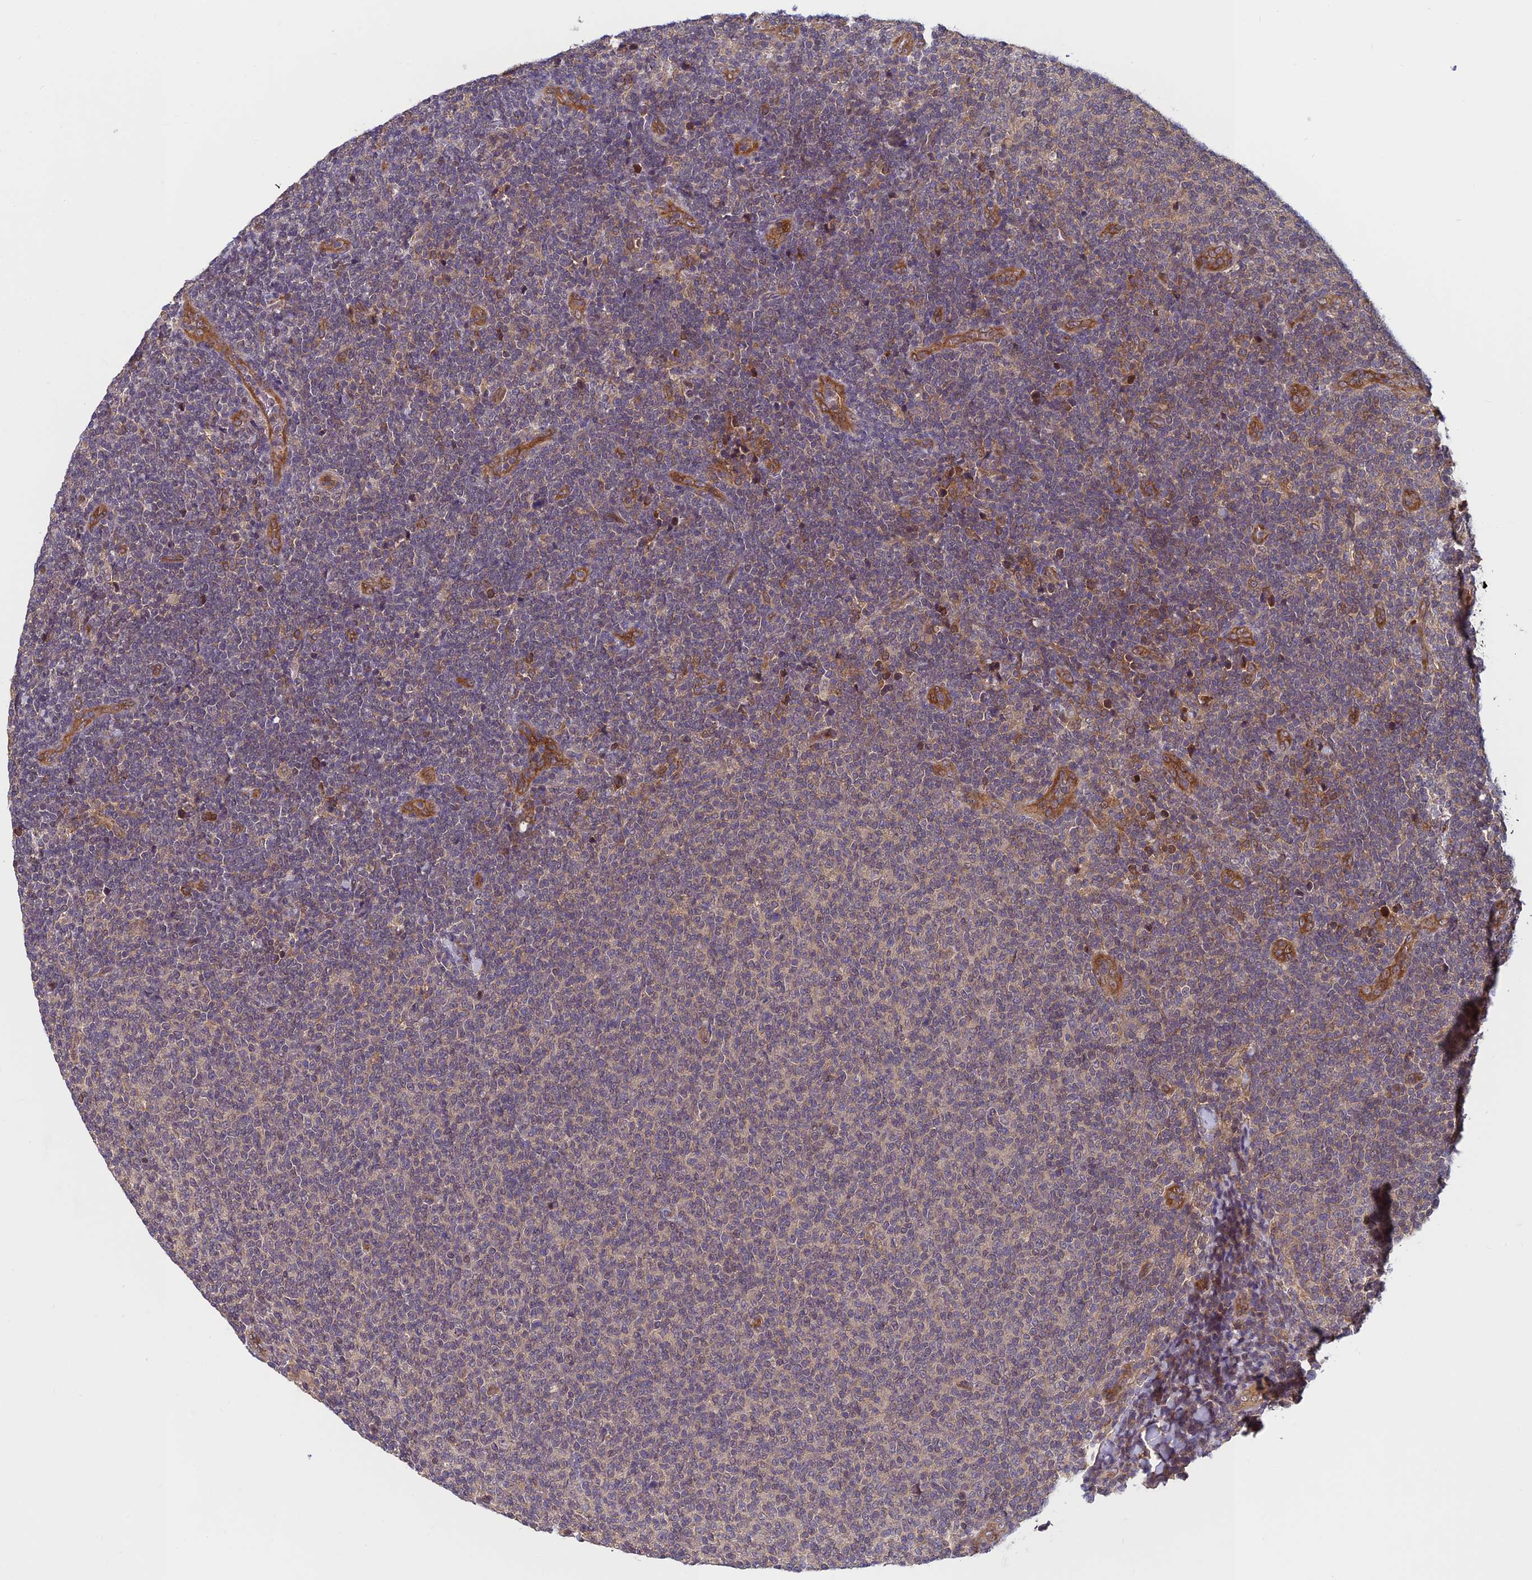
{"staining": {"intensity": "negative", "quantity": "none", "location": "none"}, "tissue": "lymphoma", "cell_type": "Tumor cells", "image_type": "cancer", "snomed": [{"axis": "morphology", "description": "Malignant lymphoma, non-Hodgkin's type, Low grade"}, {"axis": "topography", "description": "Lymph node"}], "caption": "Lymphoma was stained to show a protein in brown. There is no significant staining in tumor cells. (IHC, brightfield microscopy, high magnification).", "gene": "PIKFYVE", "patient": {"sex": "male", "age": 66}}